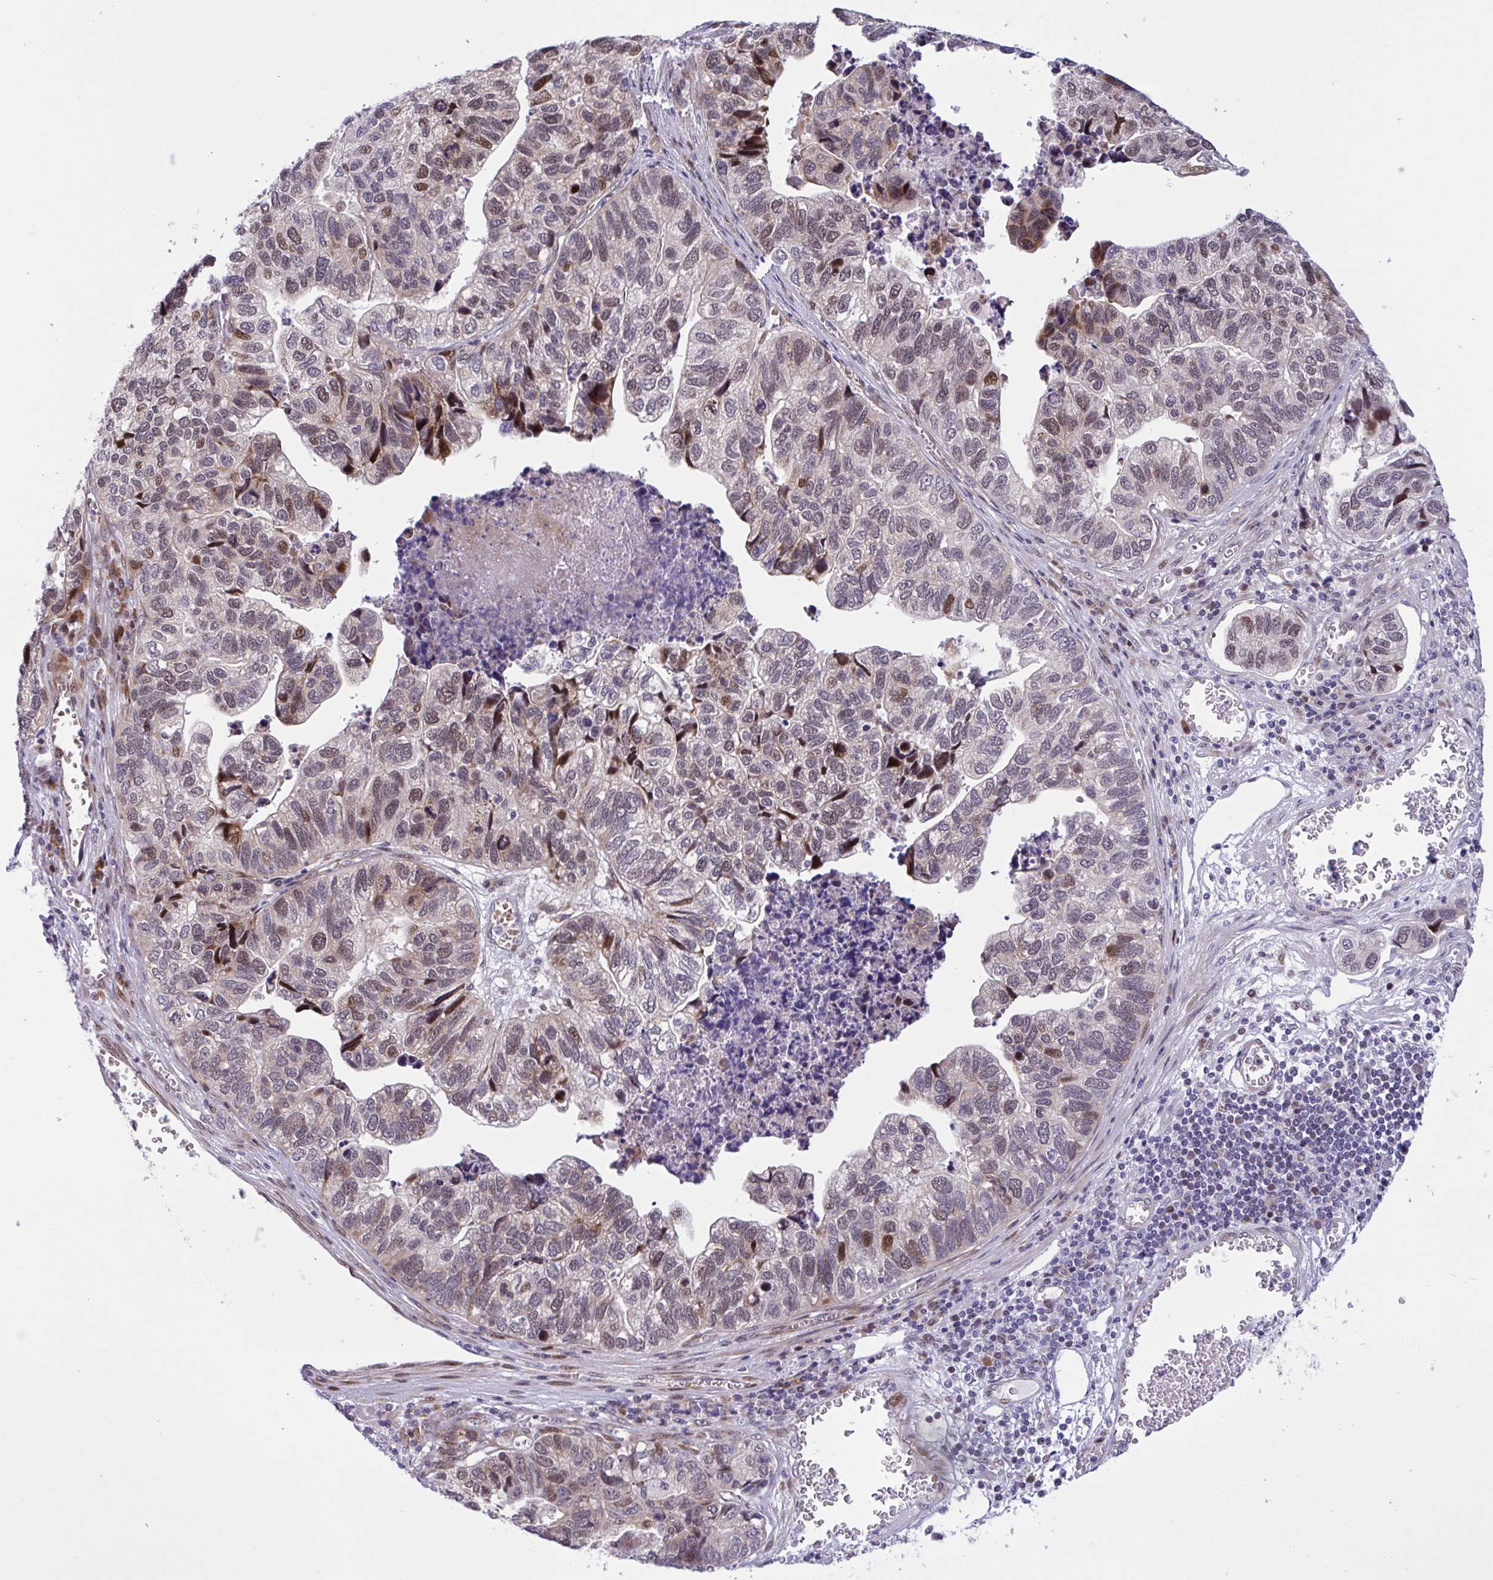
{"staining": {"intensity": "moderate", "quantity": ">75%", "location": "cytoplasmic/membranous,nuclear"}, "tissue": "stomach cancer", "cell_type": "Tumor cells", "image_type": "cancer", "snomed": [{"axis": "morphology", "description": "Adenocarcinoma, NOS"}, {"axis": "topography", "description": "Stomach, upper"}], "caption": "Immunohistochemistry histopathology image of human stomach cancer (adenocarcinoma) stained for a protein (brown), which reveals medium levels of moderate cytoplasmic/membranous and nuclear staining in about >75% of tumor cells.", "gene": "RBL1", "patient": {"sex": "female", "age": 67}}